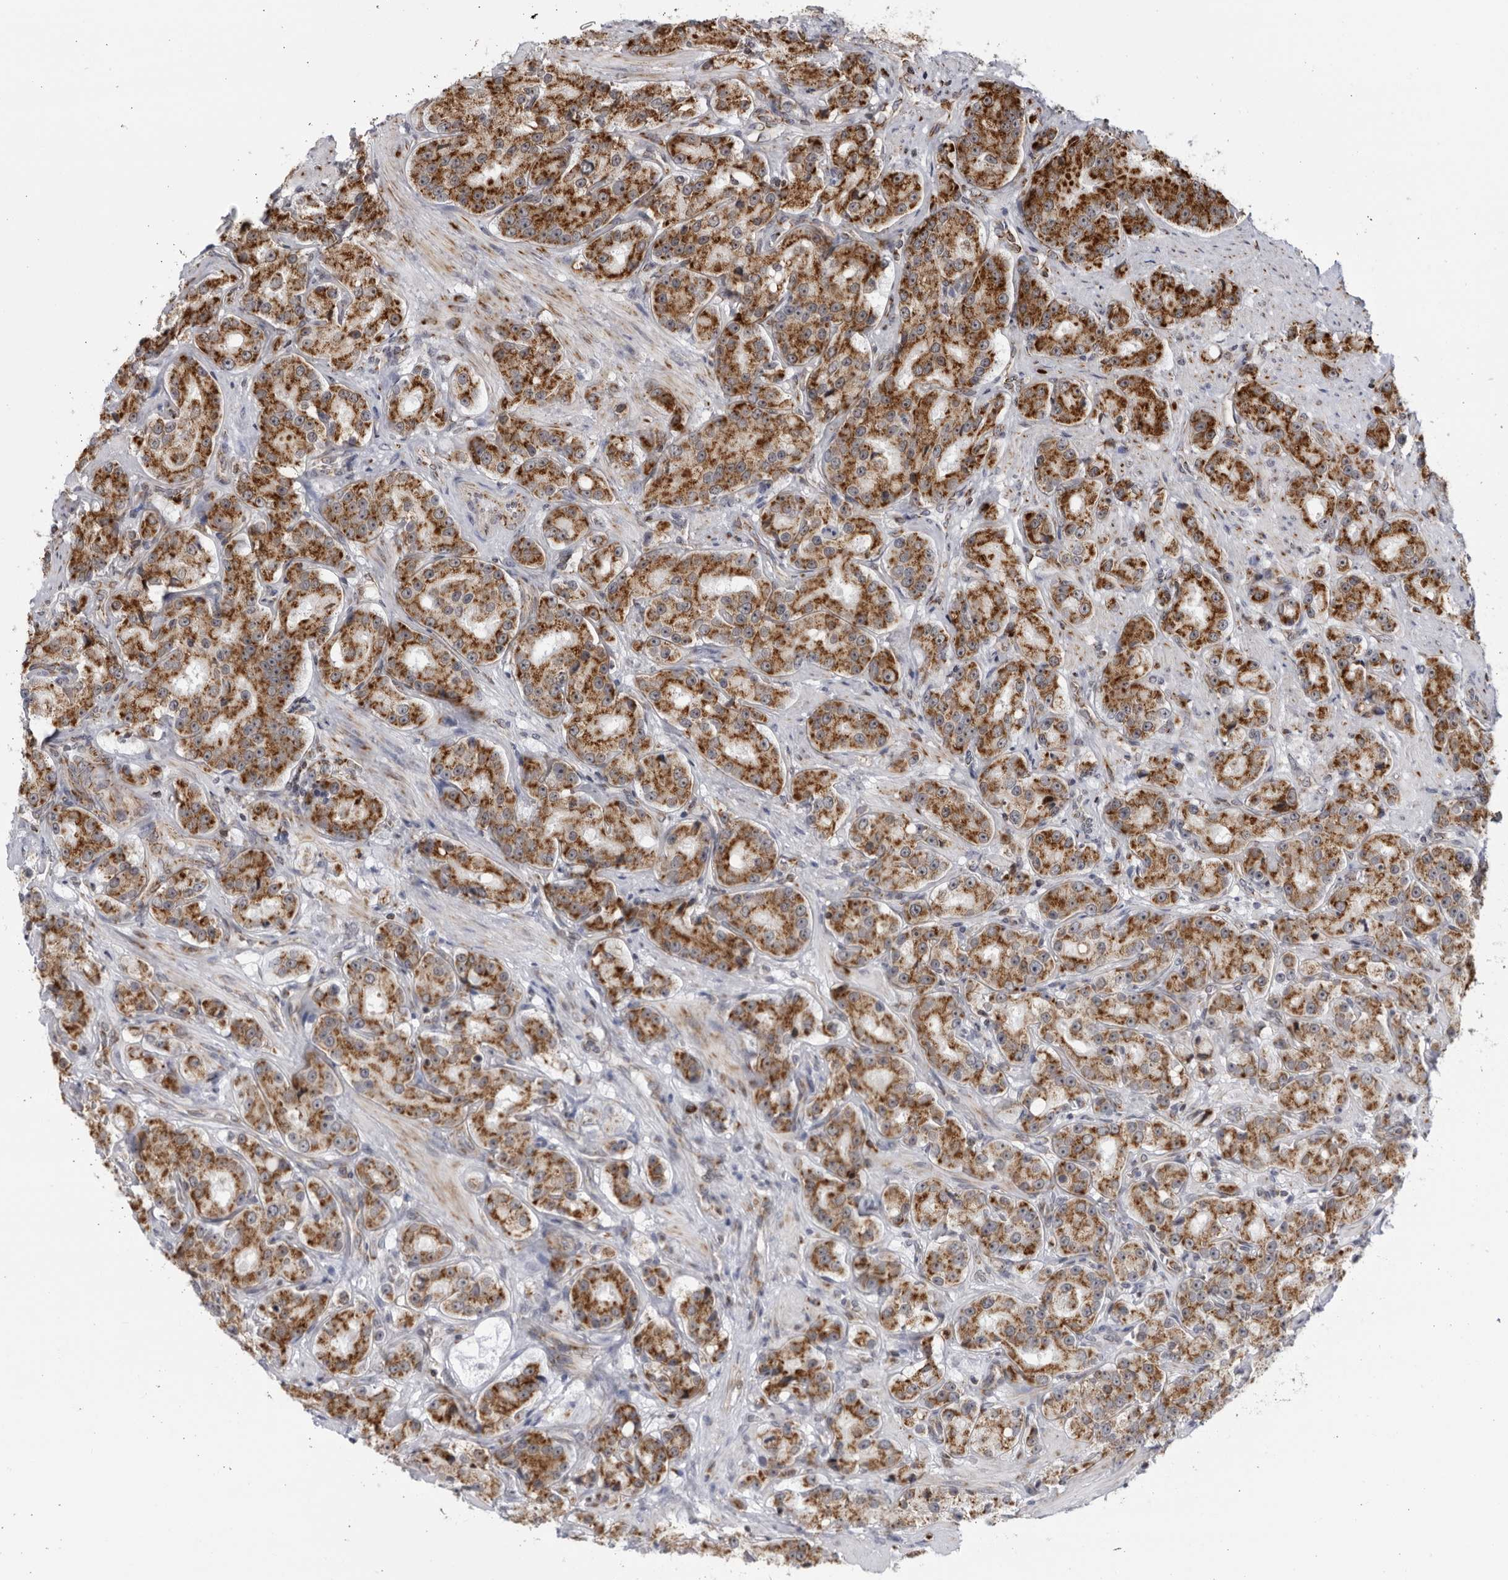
{"staining": {"intensity": "strong", "quantity": ">75%", "location": "cytoplasmic/membranous"}, "tissue": "prostate cancer", "cell_type": "Tumor cells", "image_type": "cancer", "snomed": [{"axis": "morphology", "description": "Adenocarcinoma, High grade"}, {"axis": "topography", "description": "Prostate"}], "caption": "High-power microscopy captured an immunohistochemistry image of prostate cancer (adenocarcinoma (high-grade)), revealing strong cytoplasmic/membranous staining in about >75% of tumor cells.", "gene": "RBM34", "patient": {"sex": "male", "age": 60}}